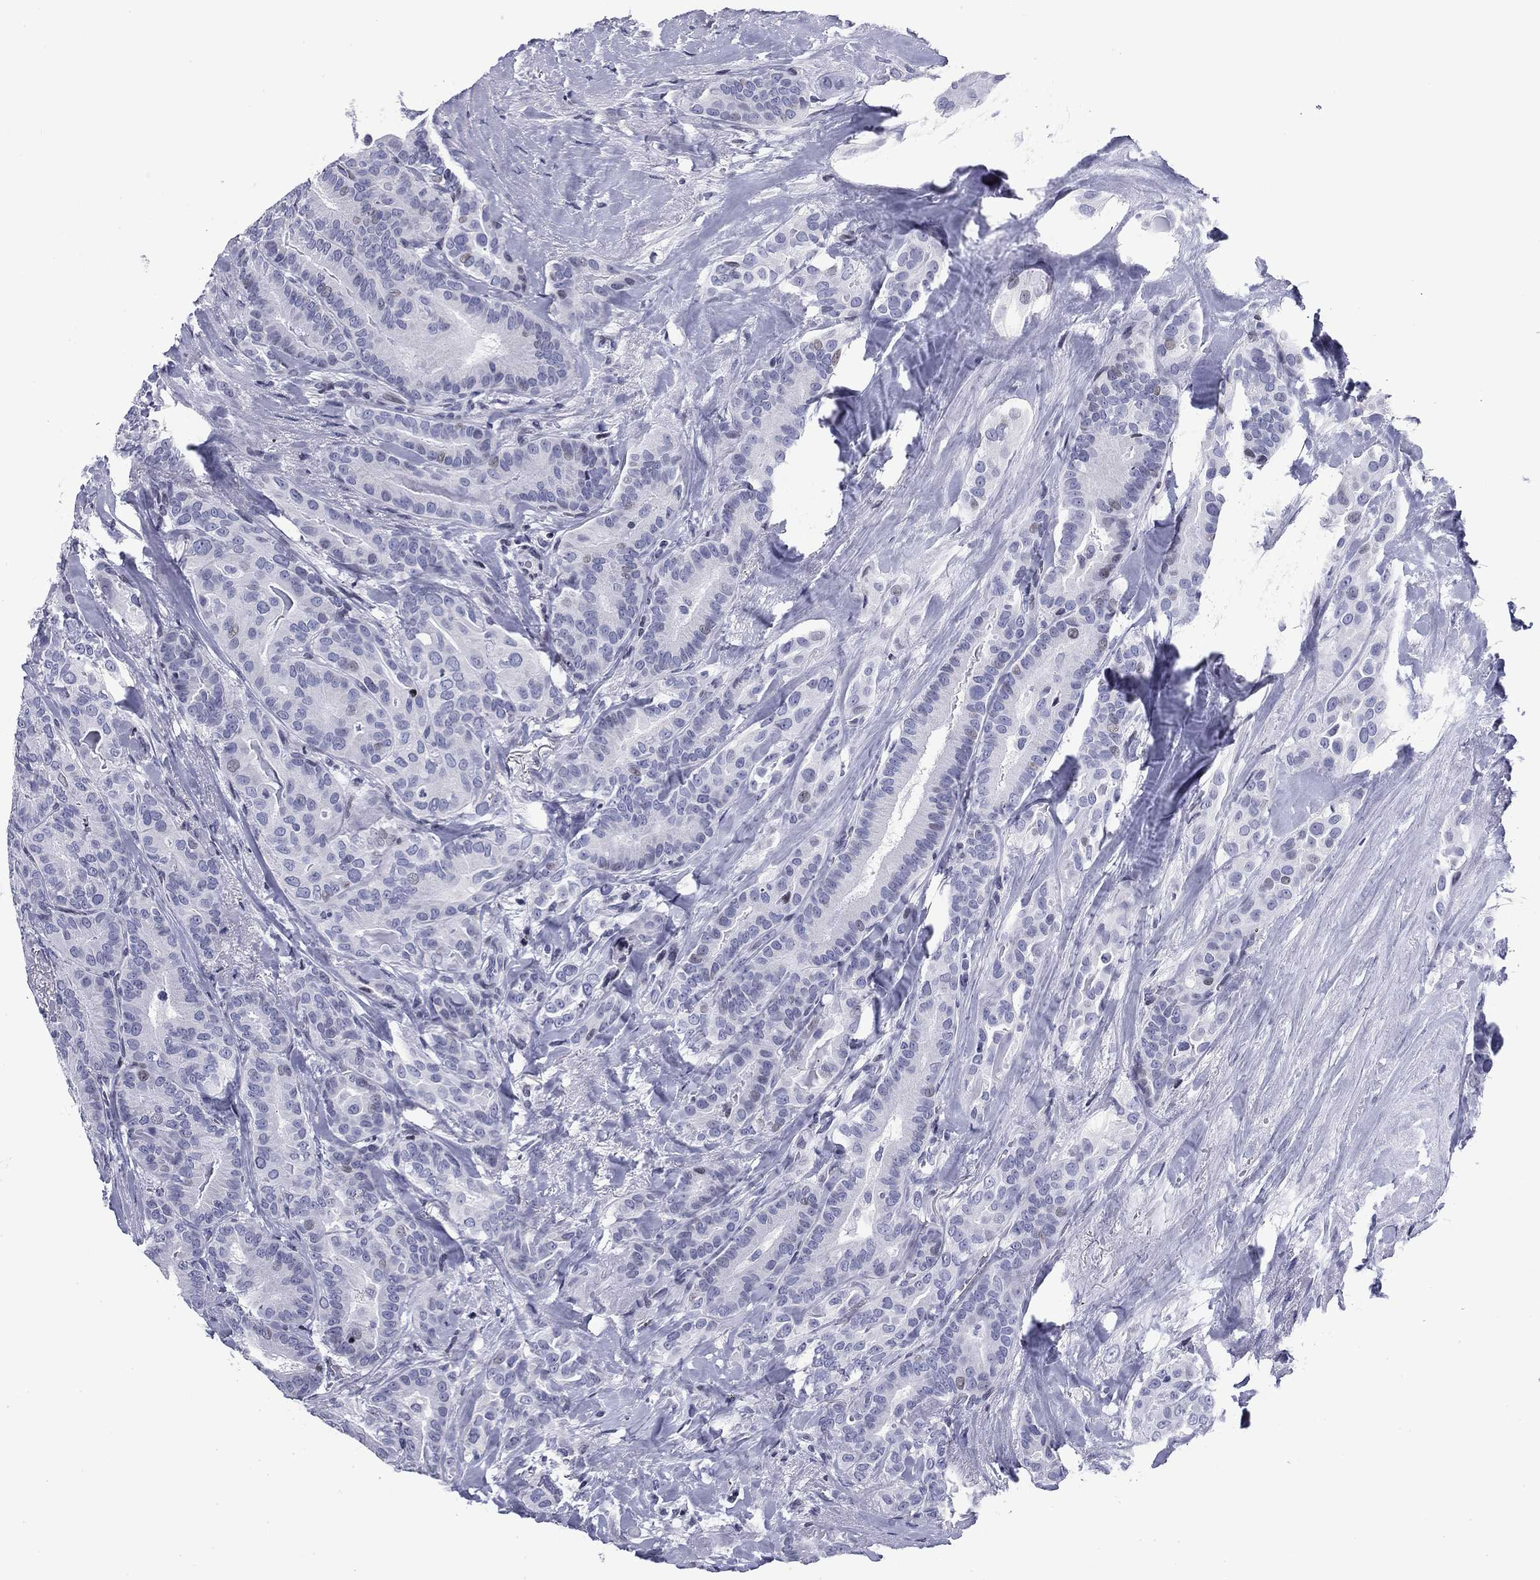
{"staining": {"intensity": "negative", "quantity": "none", "location": "none"}, "tissue": "thyroid cancer", "cell_type": "Tumor cells", "image_type": "cancer", "snomed": [{"axis": "morphology", "description": "Papillary adenocarcinoma, NOS"}, {"axis": "topography", "description": "Thyroid gland"}], "caption": "There is no significant positivity in tumor cells of thyroid cancer (papillary adenocarcinoma).", "gene": "CCDC144A", "patient": {"sex": "male", "age": 61}}